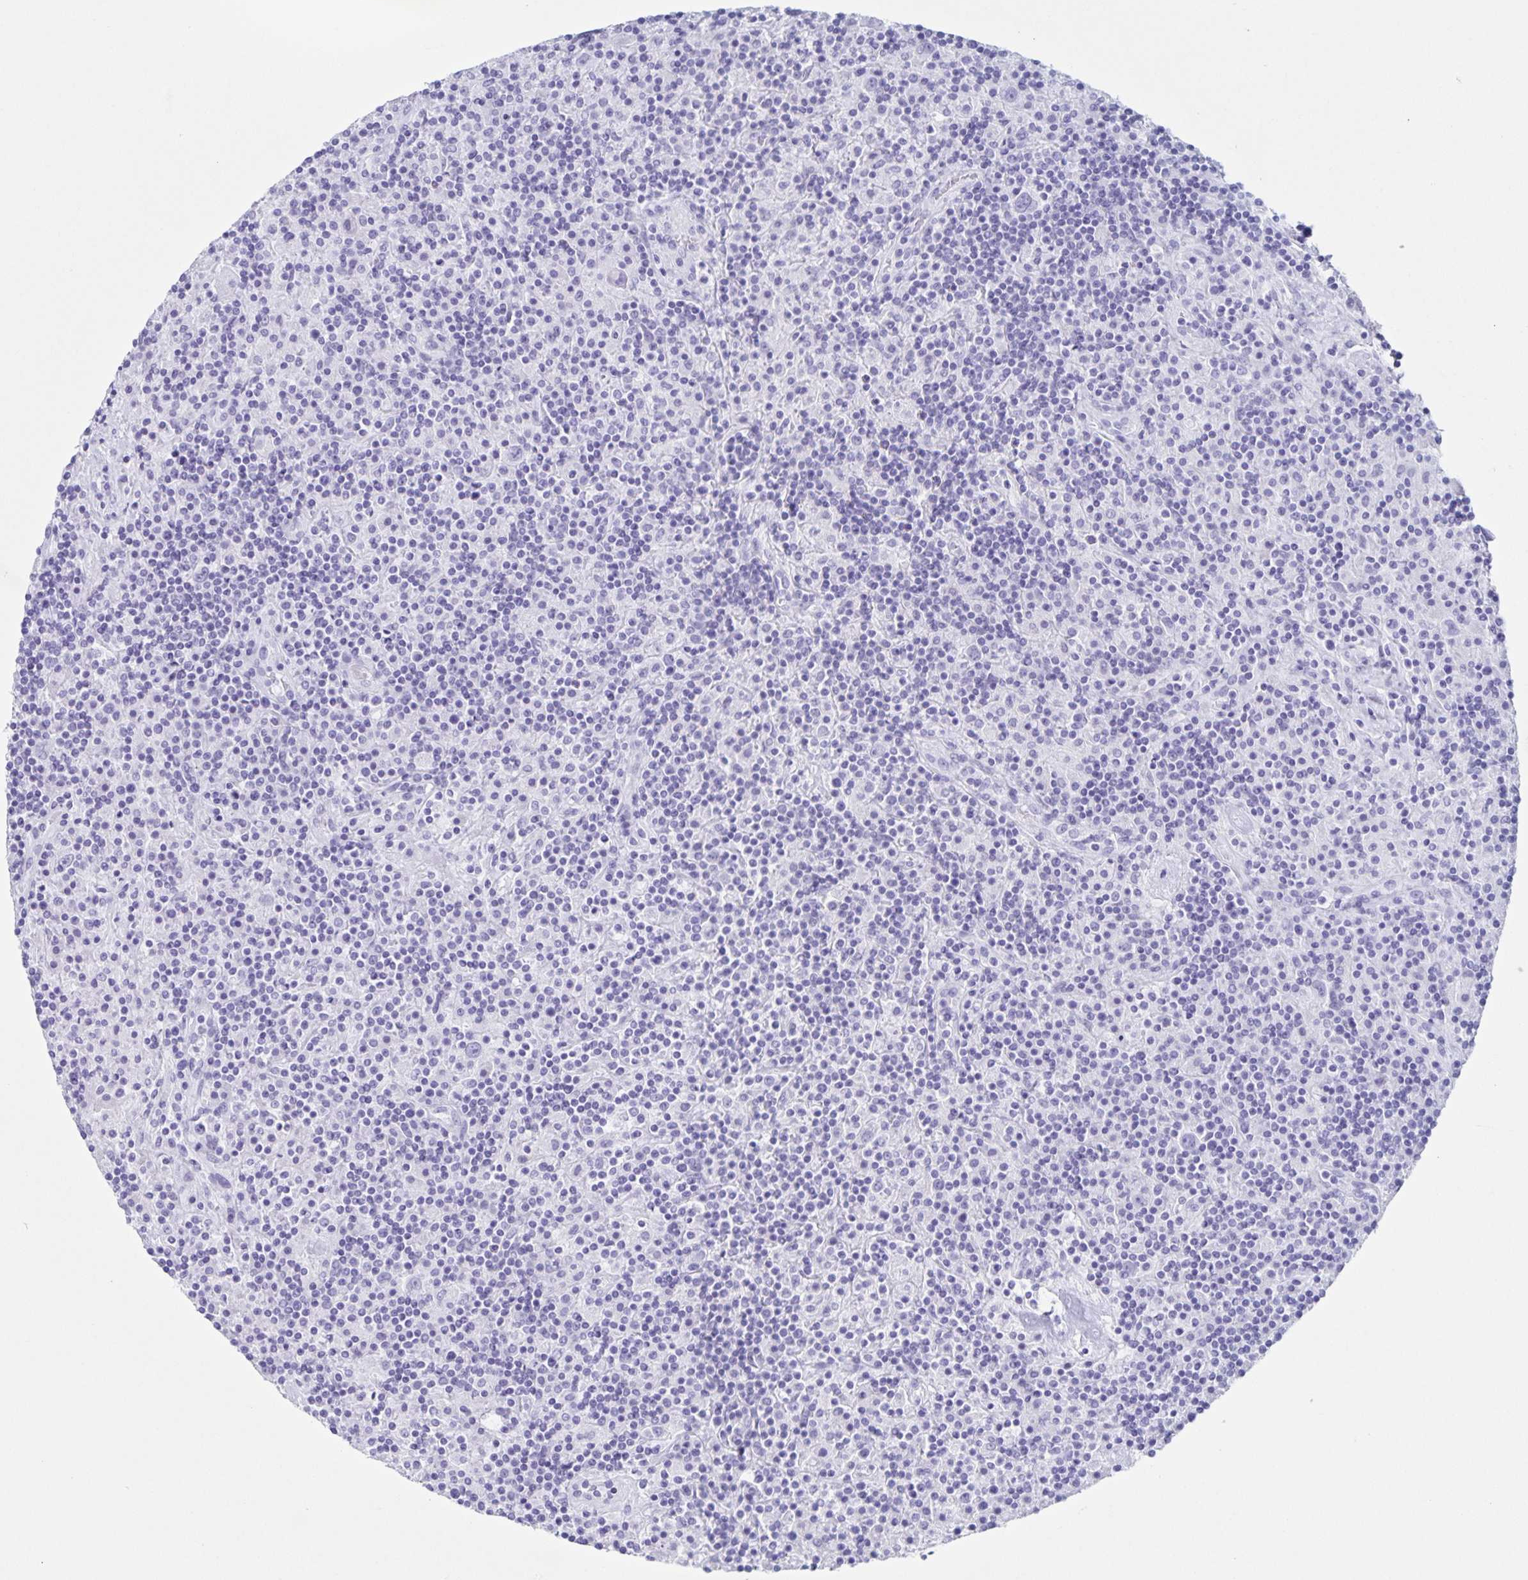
{"staining": {"intensity": "negative", "quantity": "none", "location": "none"}, "tissue": "lymphoma", "cell_type": "Tumor cells", "image_type": "cancer", "snomed": [{"axis": "morphology", "description": "Hodgkin's disease, NOS"}, {"axis": "topography", "description": "Lymph node"}], "caption": "This is an immunohistochemistry (IHC) histopathology image of human lymphoma. There is no staining in tumor cells.", "gene": "C12orf56", "patient": {"sex": "male", "age": 70}}